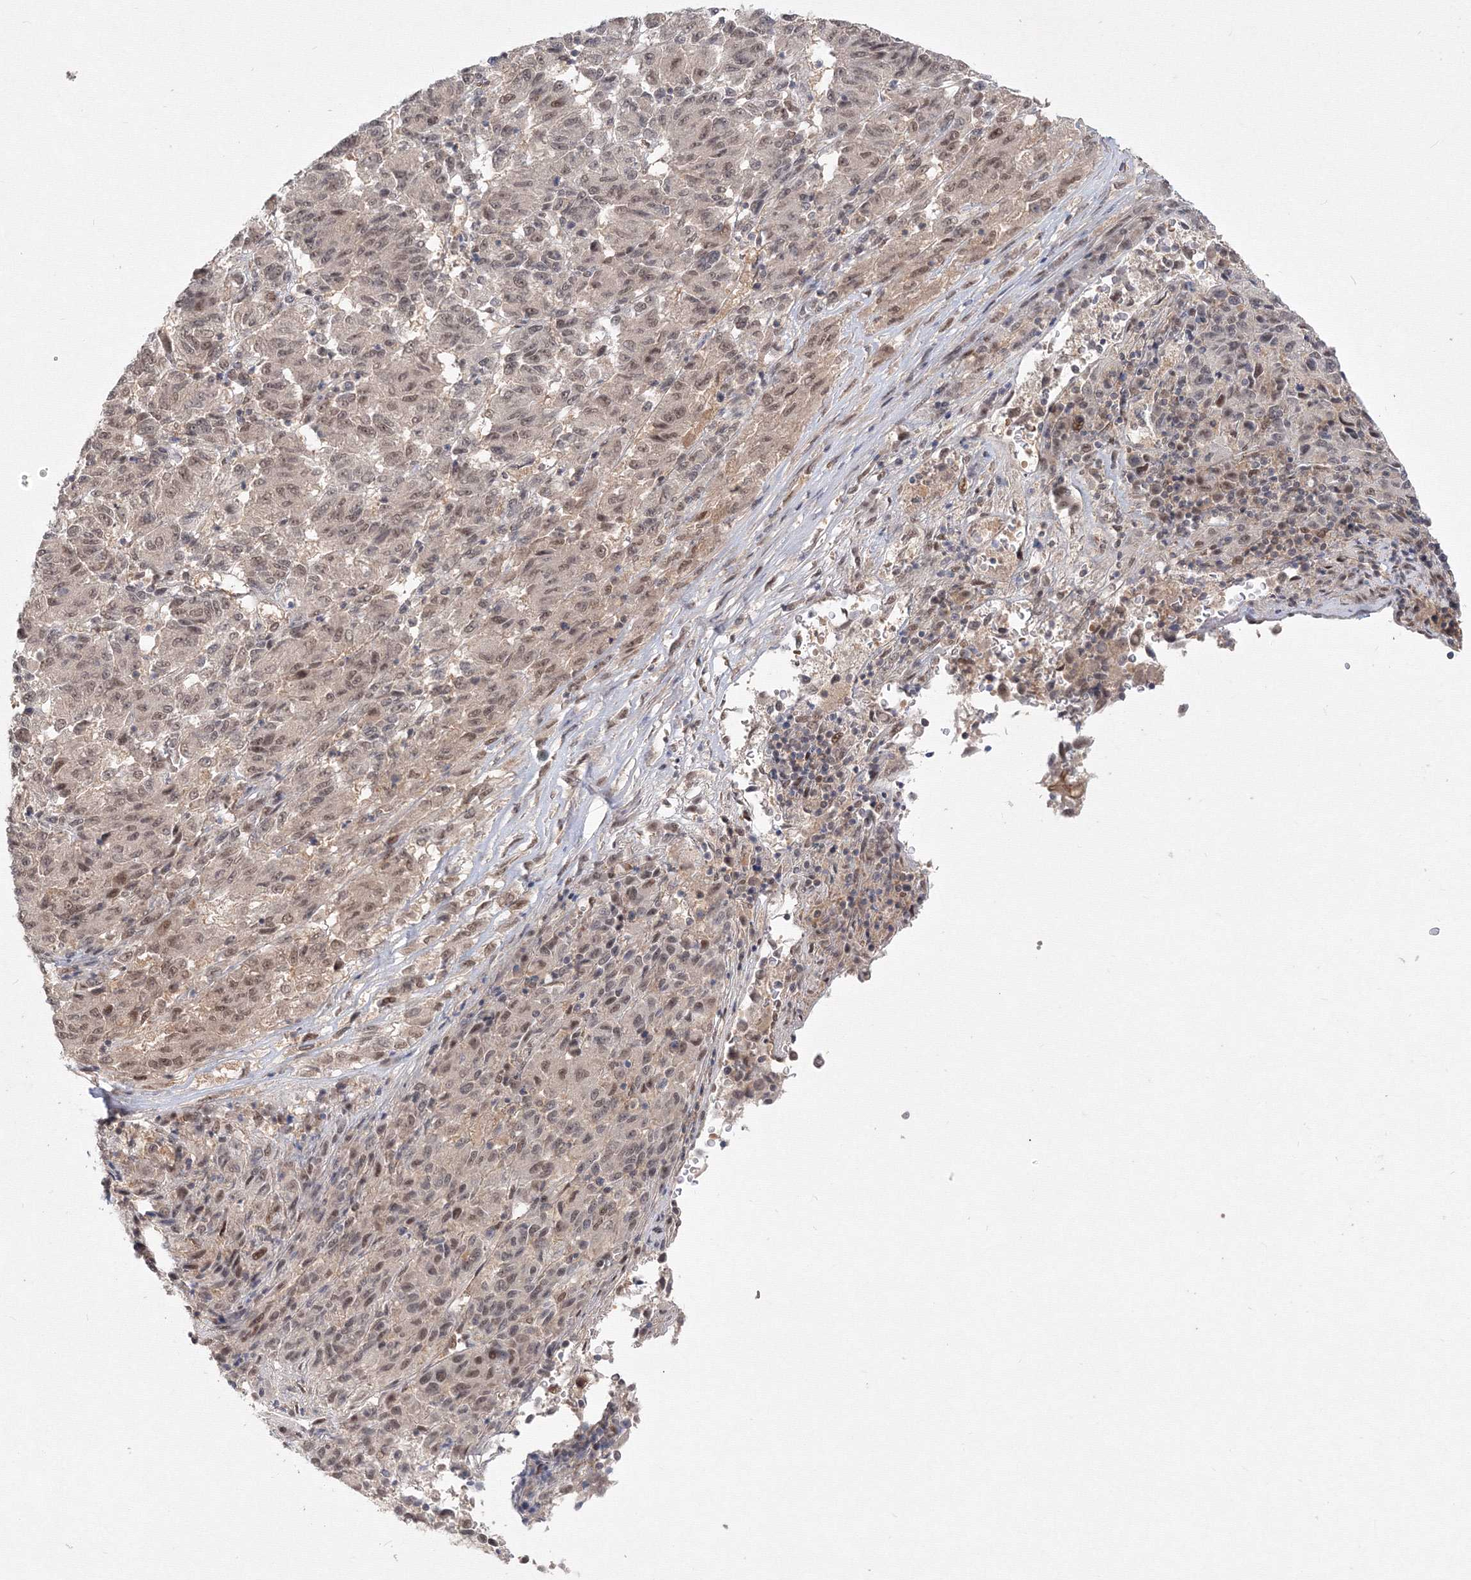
{"staining": {"intensity": "moderate", "quantity": ">75%", "location": "nuclear"}, "tissue": "melanoma", "cell_type": "Tumor cells", "image_type": "cancer", "snomed": [{"axis": "morphology", "description": "Malignant melanoma, Metastatic site"}, {"axis": "topography", "description": "Lung"}], "caption": "Immunohistochemistry photomicrograph of neoplastic tissue: human melanoma stained using immunohistochemistry (IHC) displays medium levels of moderate protein expression localized specifically in the nuclear of tumor cells, appearing as a nuclear brown color.", "gene": "COPS4", "patient": {"sex": "male", "age": 64}}